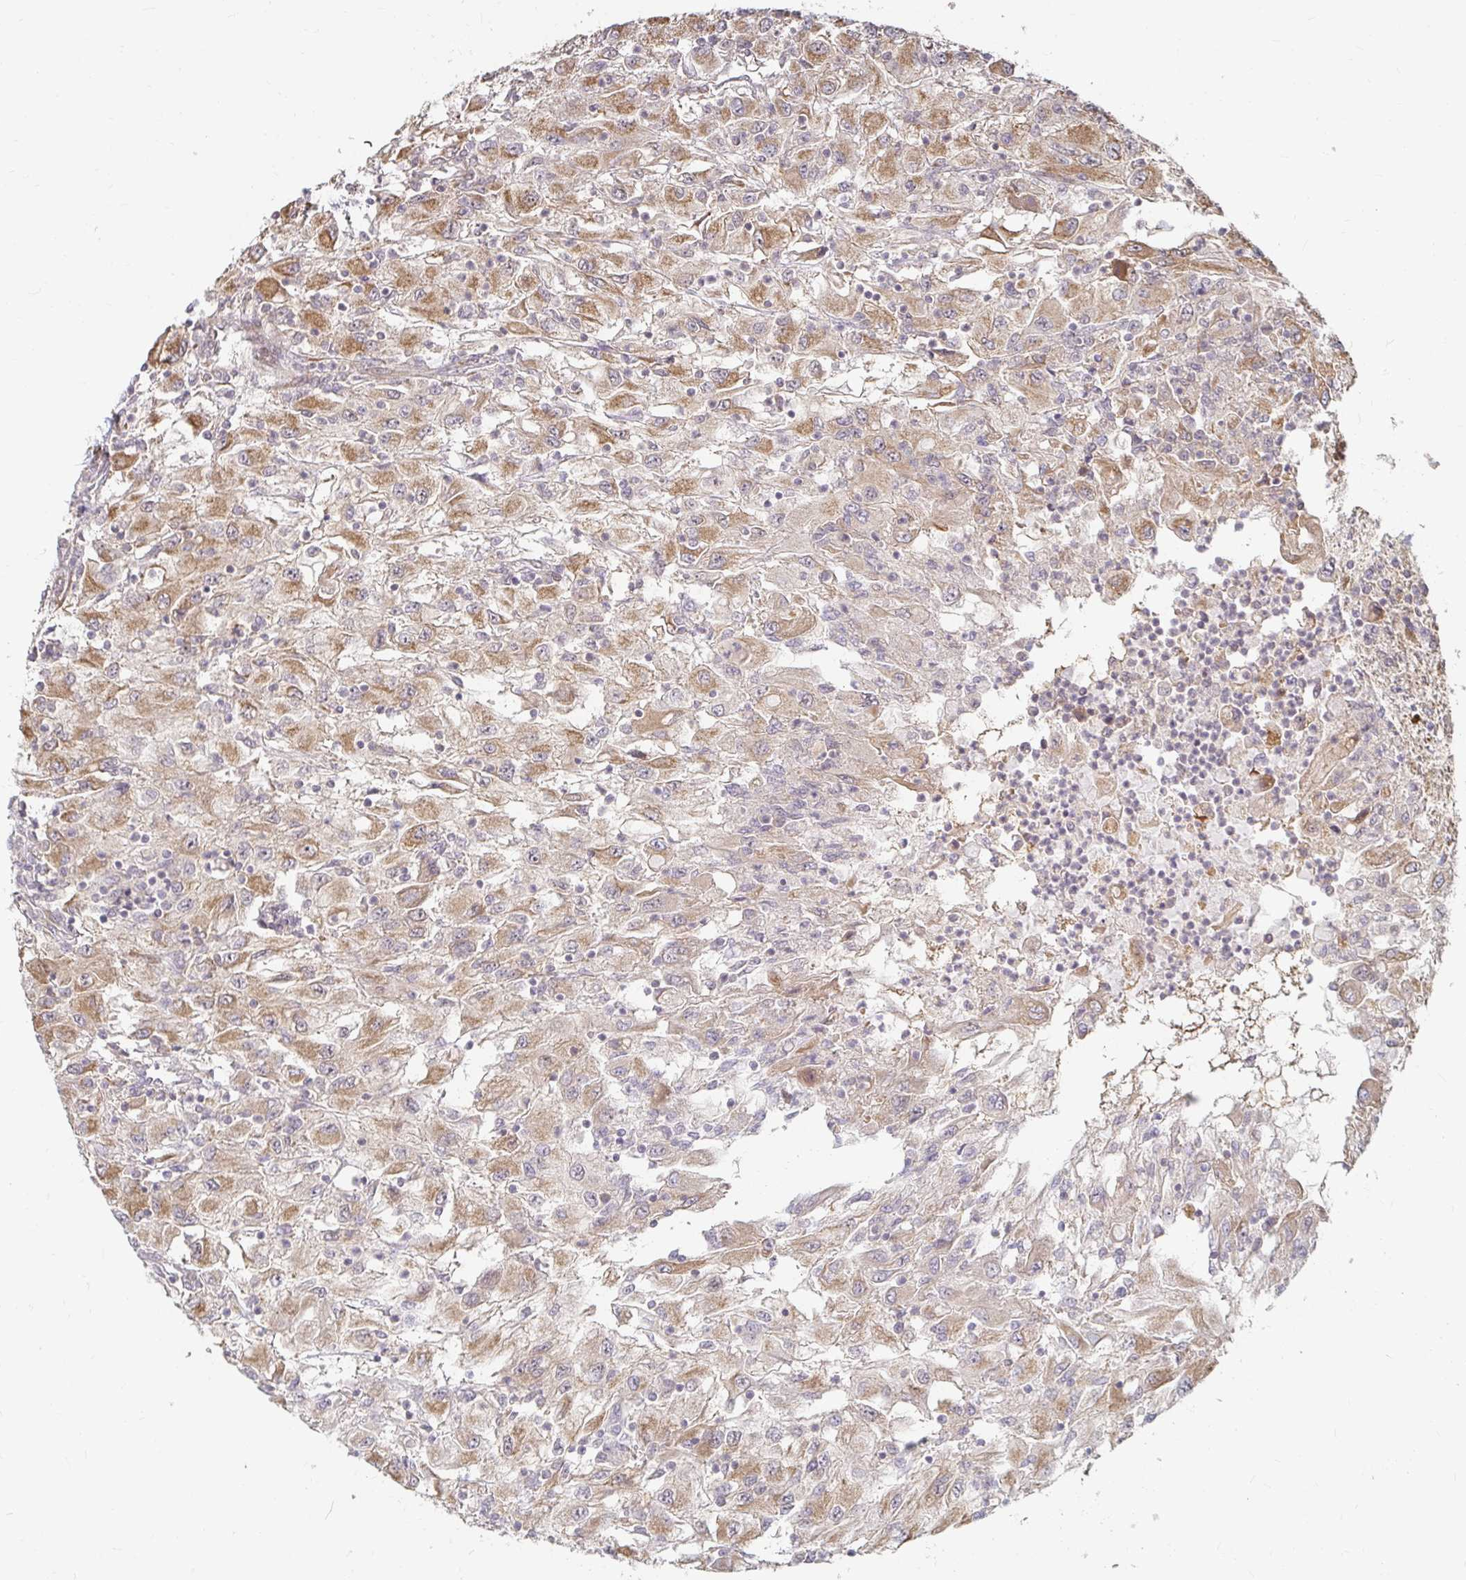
{"staining": {"intensity": "moderate", "quantity": ">75%", "location": "cytoplasmic/membranous"}, "tissue": "renal cancer", "cell_type": "Tumor cells", "image_type": "cancer", "snomed": [{"axis": "morphology", "description": "Adenocarcinoma, NOS"}, {"axis": "topography", "description": "Kidney"}], "caption": "An IHC photomicrograph of tumor tissue is shown. Protein staining in brown highlights moderate cytoplasmic/membranous positivity in renal cancer (adenocarcinoma) within tumor cells. (DAB = brown stain, brightfield microscopy at high magnification).", "gene": "CAST", "patient": {"sex": "female", "age": 67}}